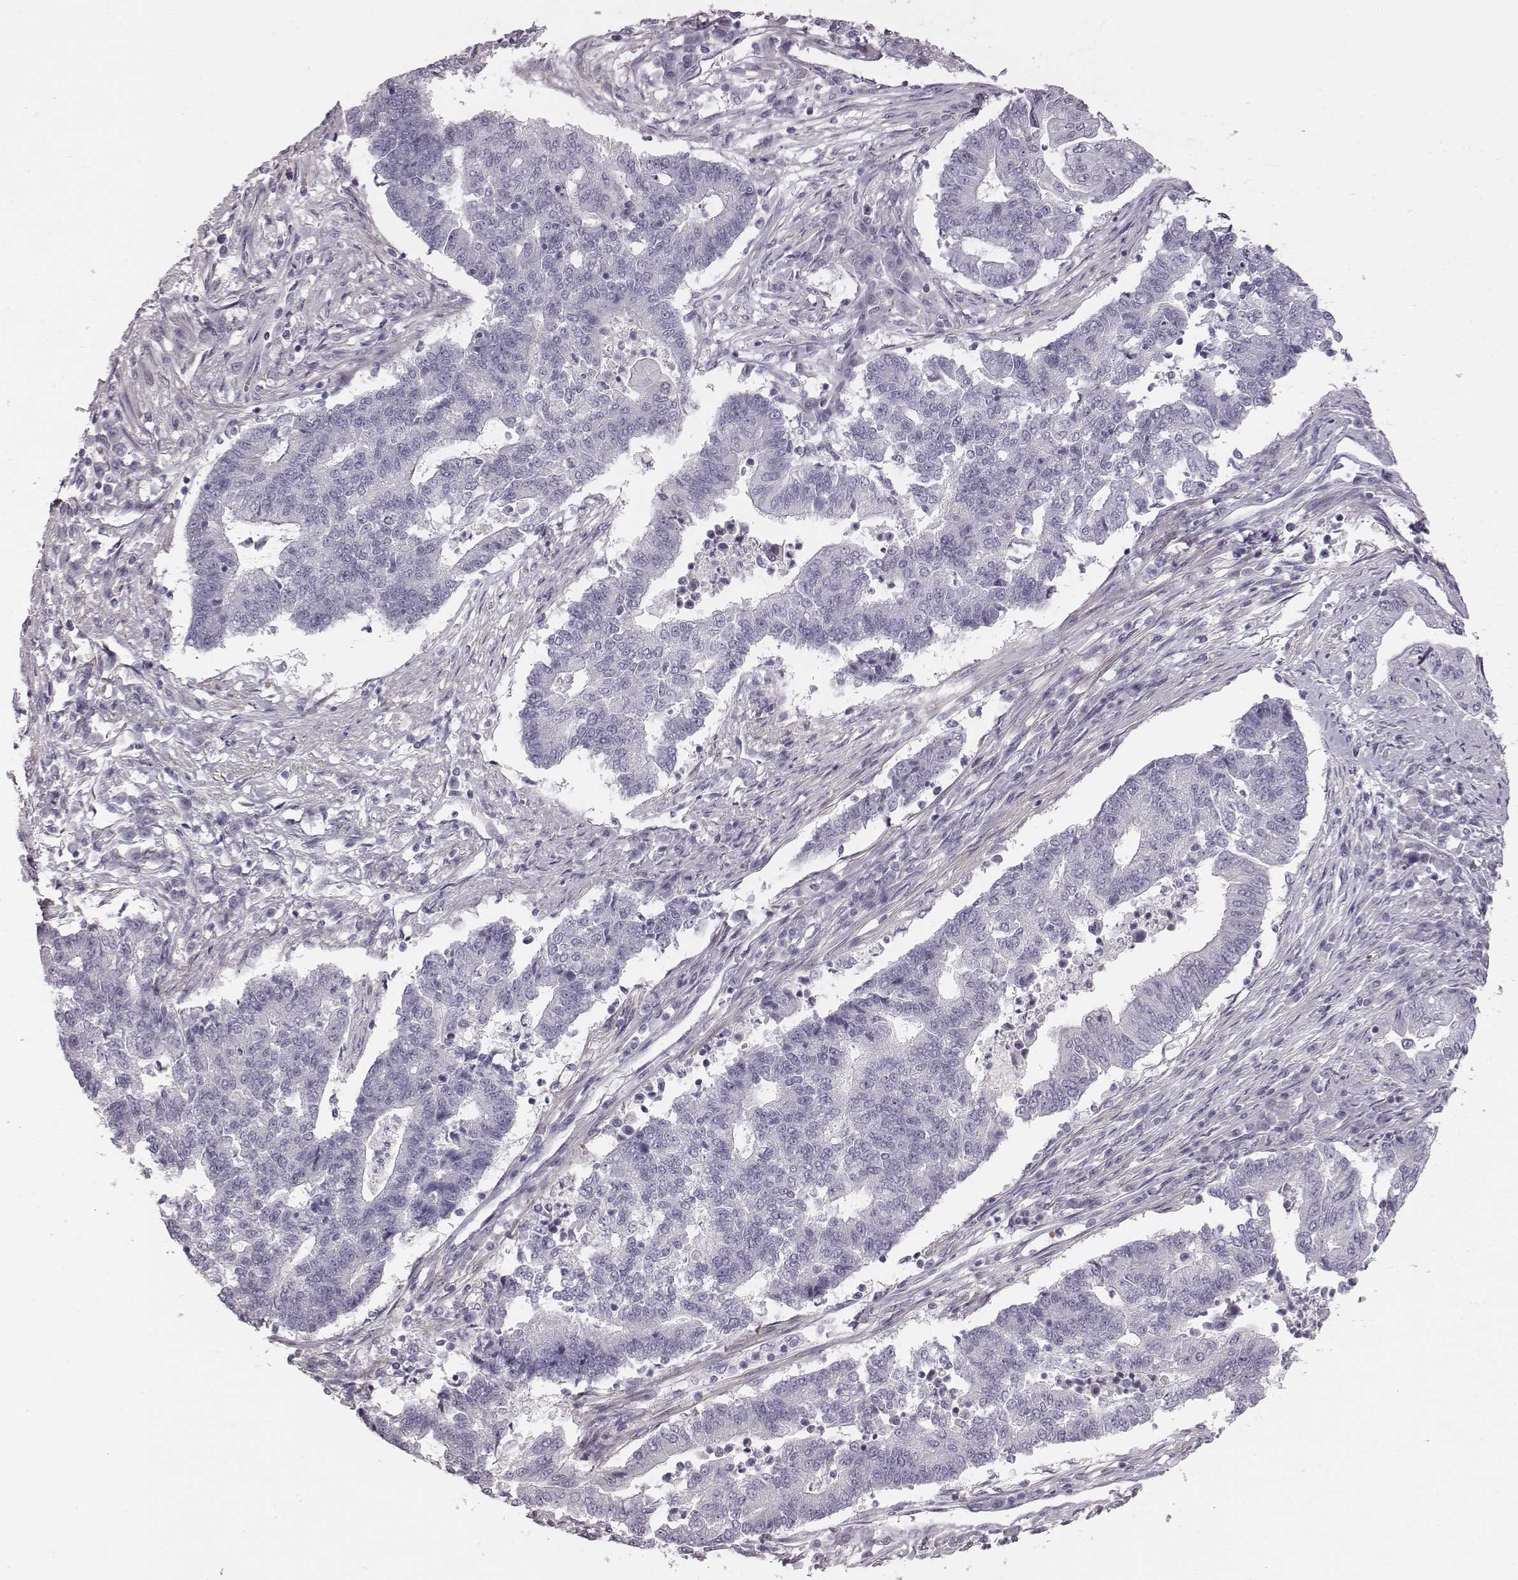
{"staining": {"intensity": "negative", "quantity": "none", "location": "none"}, "tissue": "endometrial cancer", "cell_type": "Tumor cells", "image_type": "cancer", "snomed": [{"axis": "morphology", "description": "Adenocarcinoma, NOS"}, {"axis": "topography", "description": "Uterus"}, {"axis": "topography", "description": "Endometrium"}], "caption": "DAB (3,3'-diaminobenzidine) immunohistochemical staining of endometrial cancer (adenocarcinoma) exhibits no significant staining in tumor cells. (Brightfield microscopy of DAB (3,3'-diaminobenzidine) immunohistochemistry at high magnification).", "gene": "CRISP1", "patient": {"sex": "female", "age": 54}}